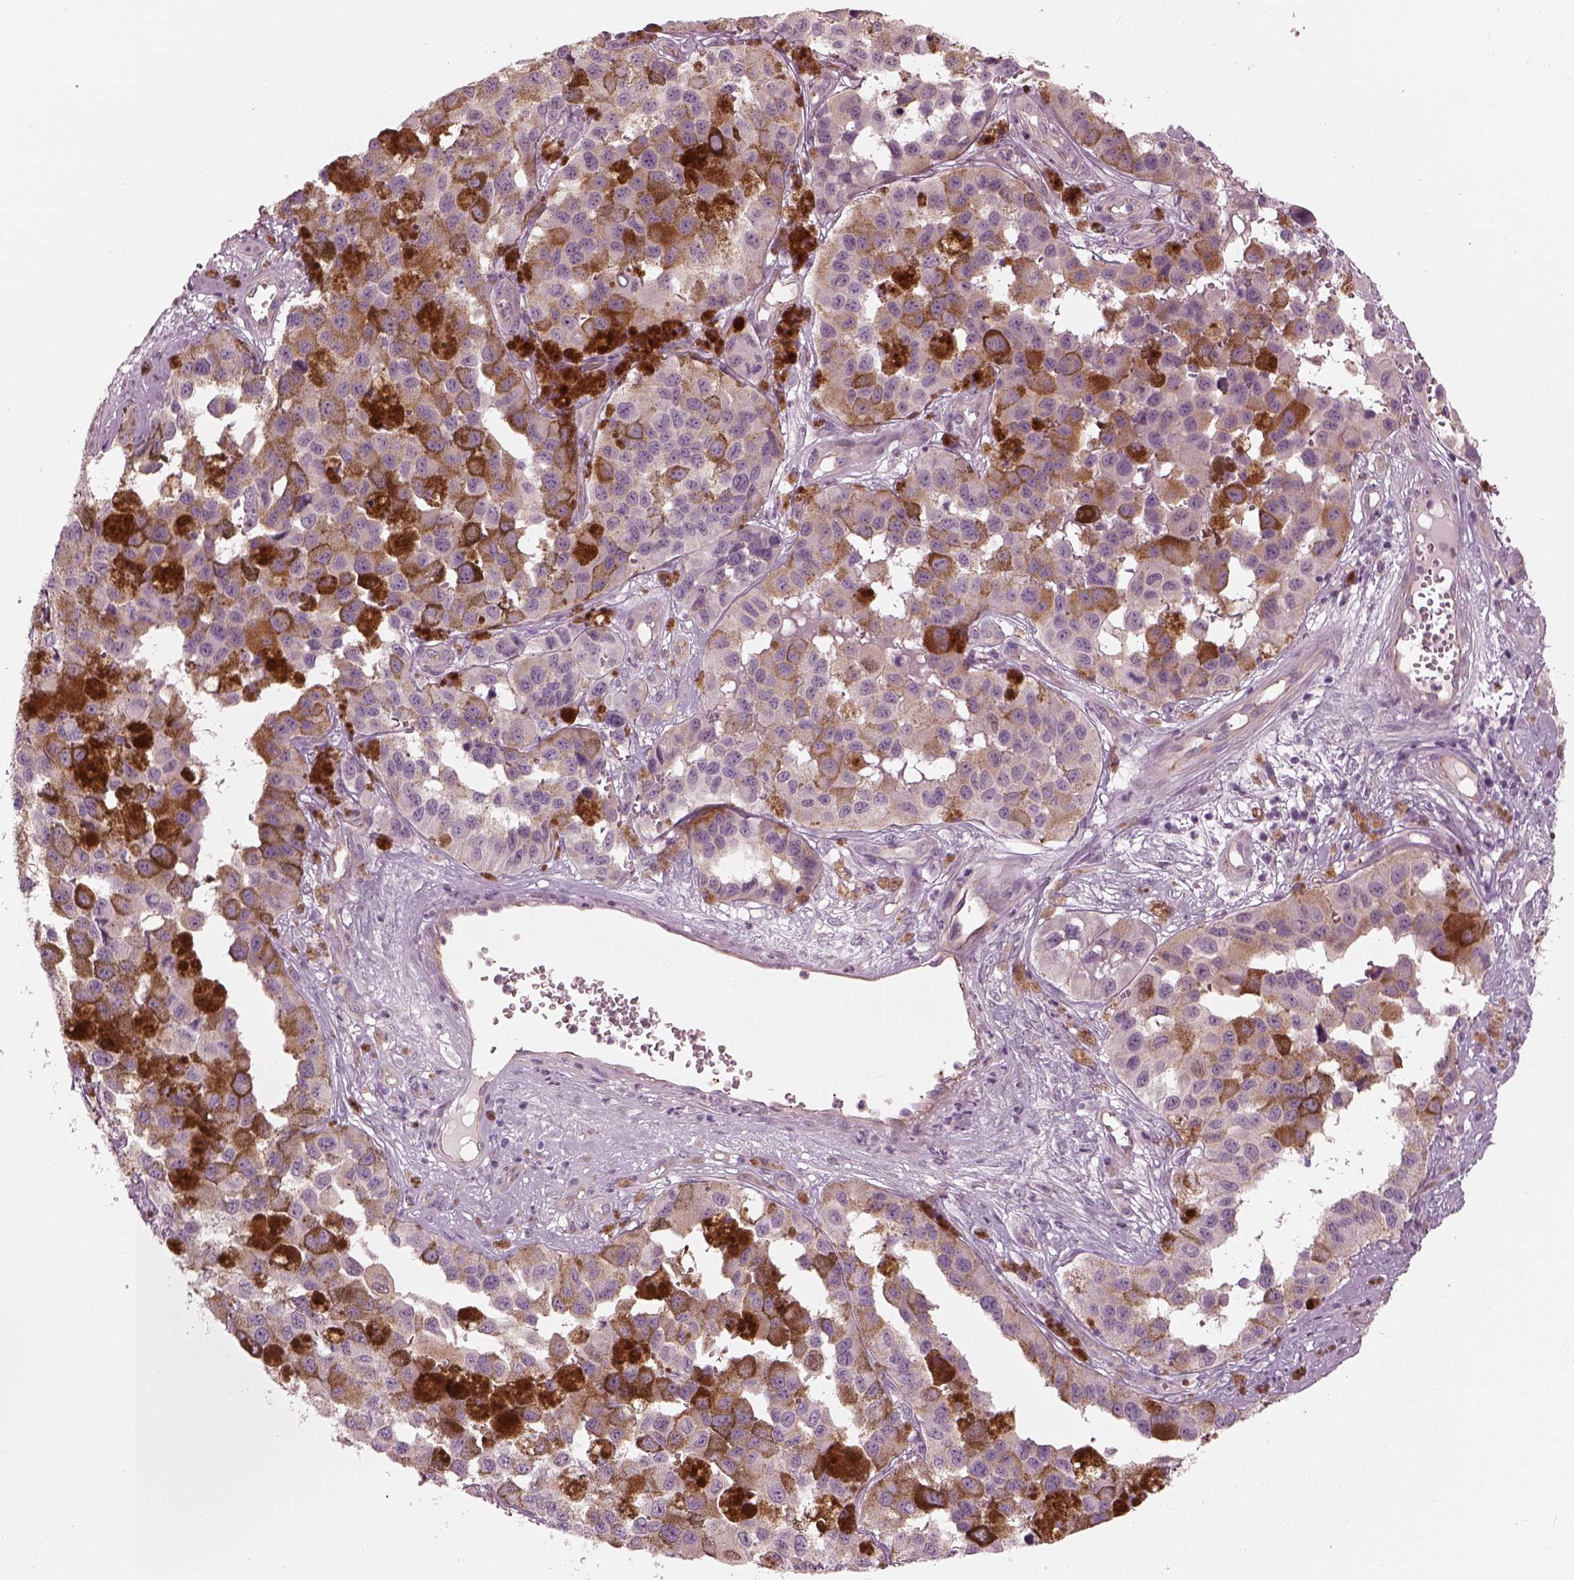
{"staining": {"intensity": "weak", "quantity": "<25%", "location": "cytoplasmic/membranous"}, "tissue": "melanoma", "cell_type": "Tumor cells", "image_type": "cancer", "snomed": [{"axis": "morphology", "description": "Malignant melanoma, NOS"}, {"axis": "topography", "description": "Skin"}], "caption": "Tumor cells show no significant staining in melanoma.", "gene": "EIF4E1B", "patient": {"sex": "female", "age": 58}}